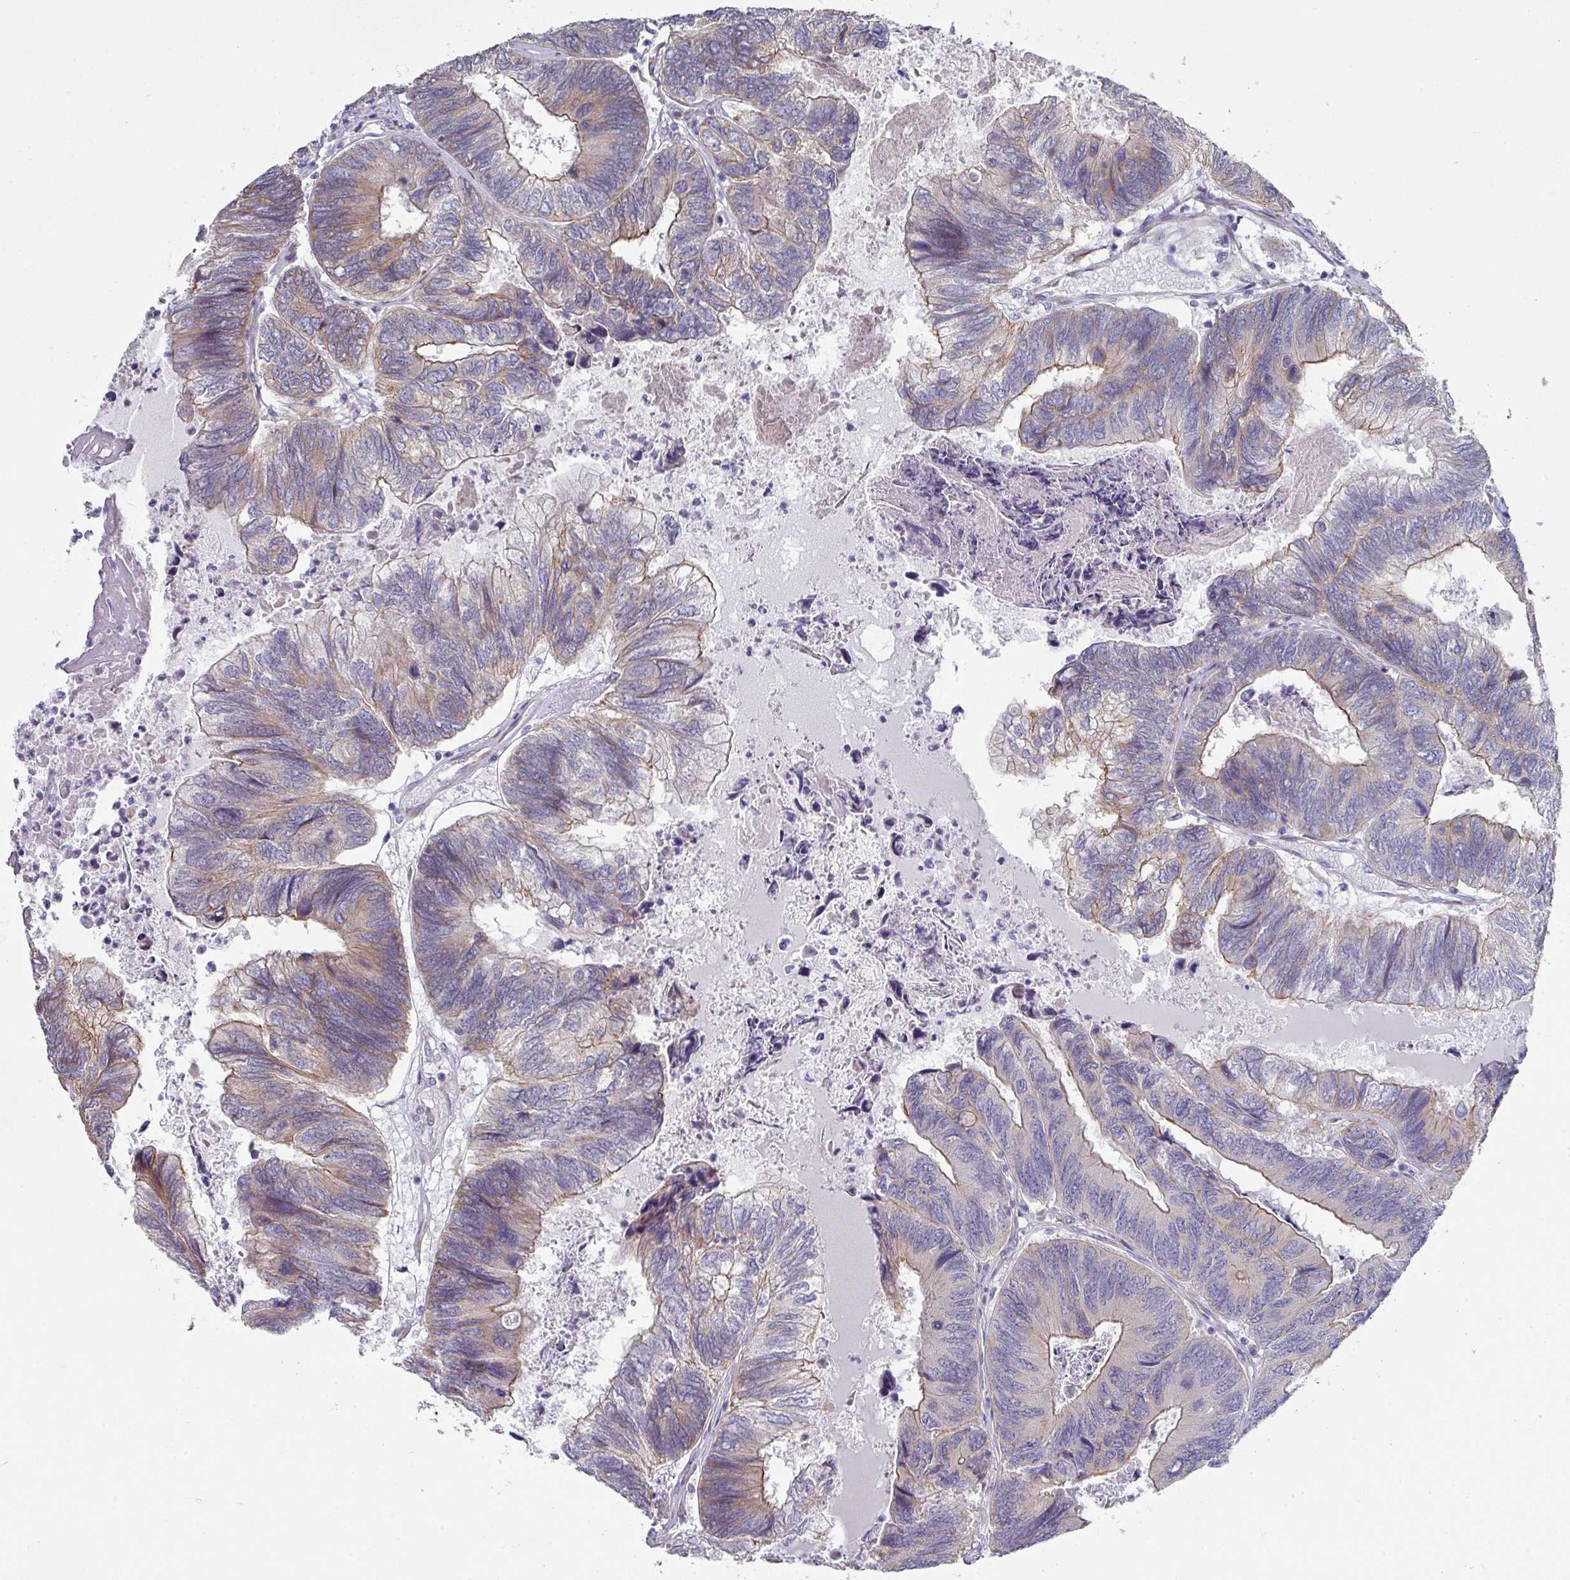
{"staining": {"intensity": "moderate", "quantity": "<25%", "location": "cytoplasmic/membranous"}, "tissue": "colorectal cancer", "cell_type": "Tumor cells", "image_type": "cancer", "snomed": [{"axis": "morphology", "description": "Adenocarcinoma, NOS"}, {"axis": "topography", "description": "Colon"}], "caption": "Immunohistochemical staining of colorectal cancer (adenocarcinoma) exhibits low levels of moderate cytoplasmic/membranous protein expression in about <25% of tumor cells.", "gene": "TMED5", "patient": {"sex": "female", "age": 67}}